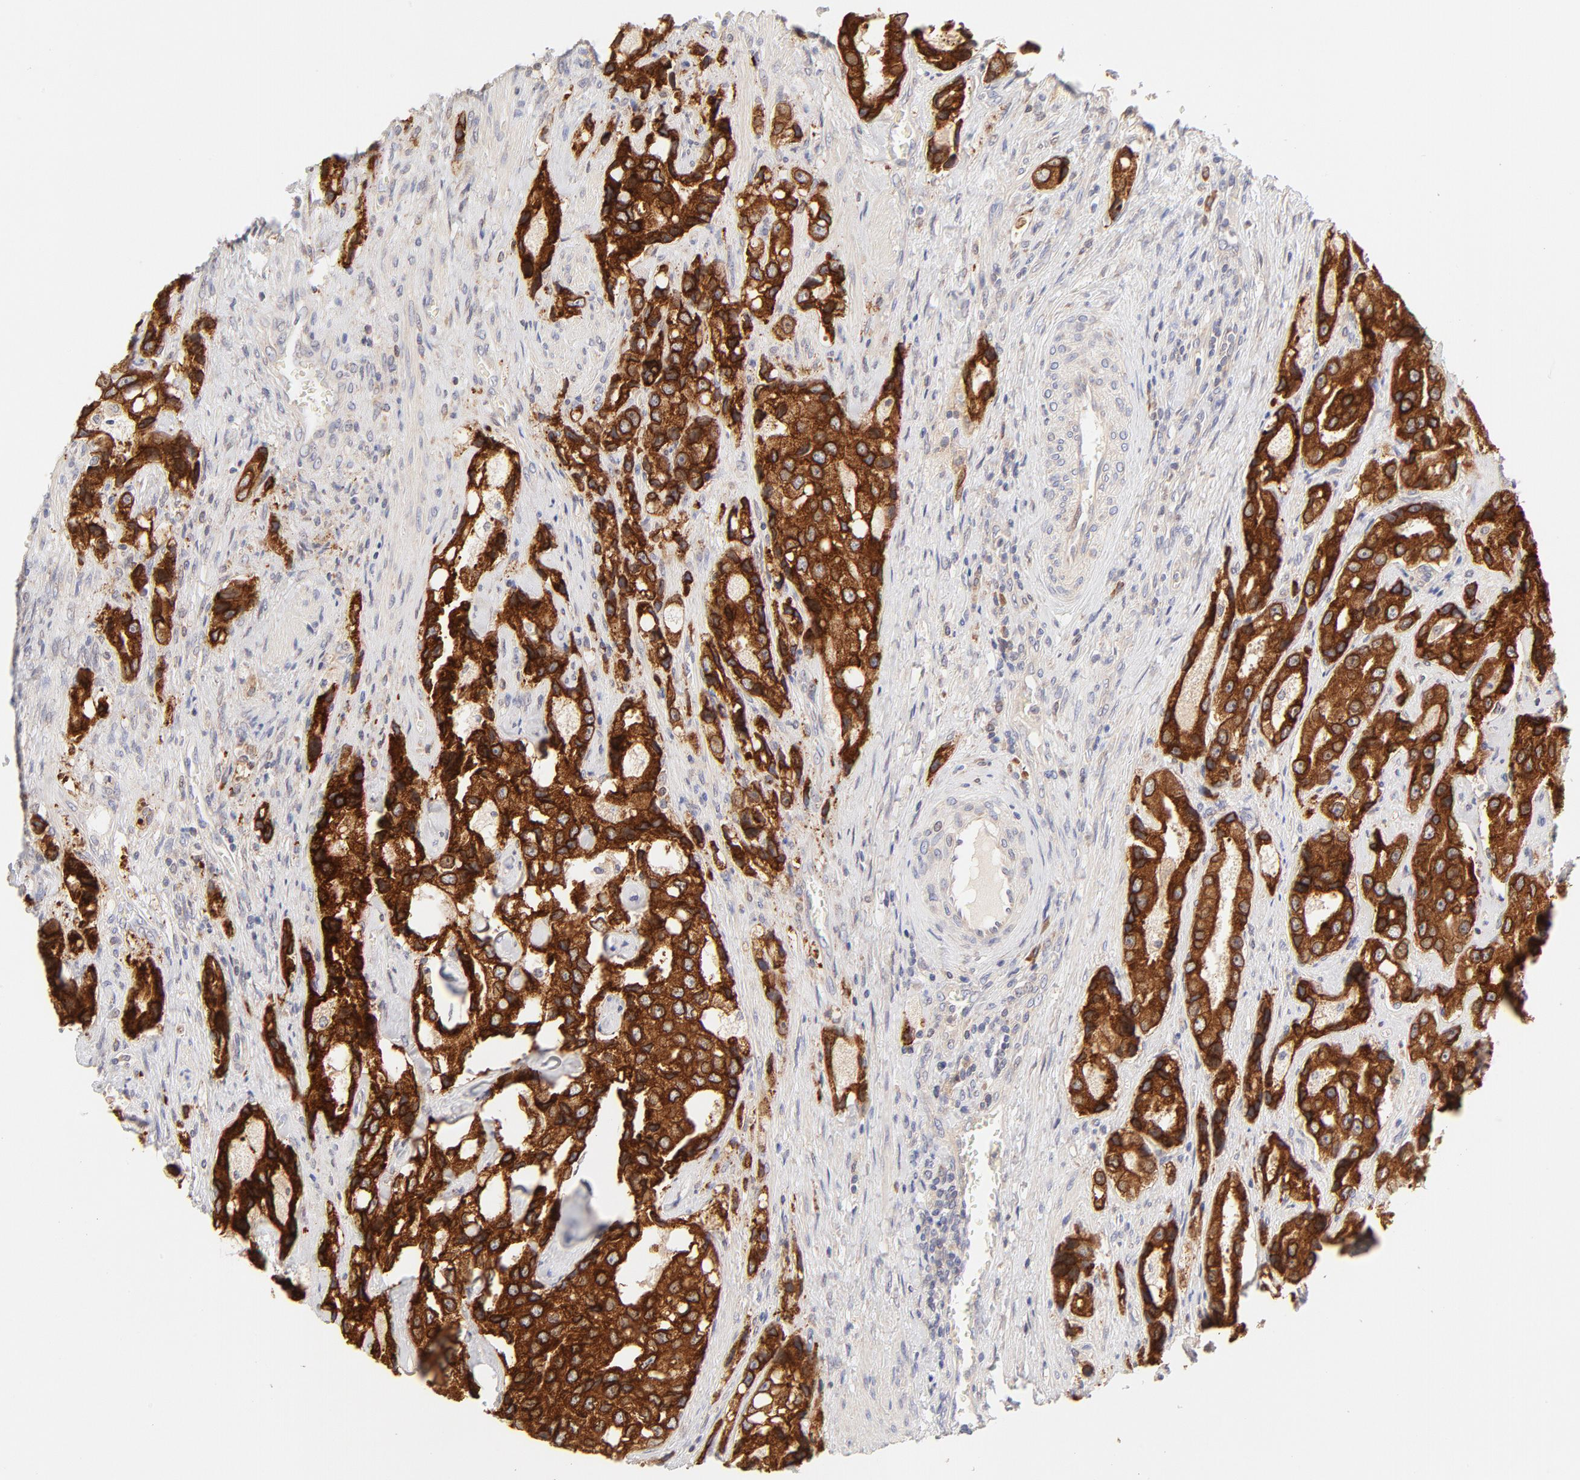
{"staining": {"intensity": "strong", "quantity": ">75%", "location": "cytoplasmic/membranous"}, "tissue": "prostate cancer", "cell_type": "Tumor cells", "image_type": "cancer", "snomed": [{"axis": "morphology", "description": "Adenocarcinoma, High grade"}, {"axis": "topography", "description": "Prostate"}], "caption": "This is an image of immunohistochemistry (IHC) staining of prostate cancer (adenocarcinoma (high-grade)), which shows strong staining in the cytoplasmic/membranous of tumor cells.", "gene": "RPS6KA1", "patient": {"sex": "male", "age": 63}}